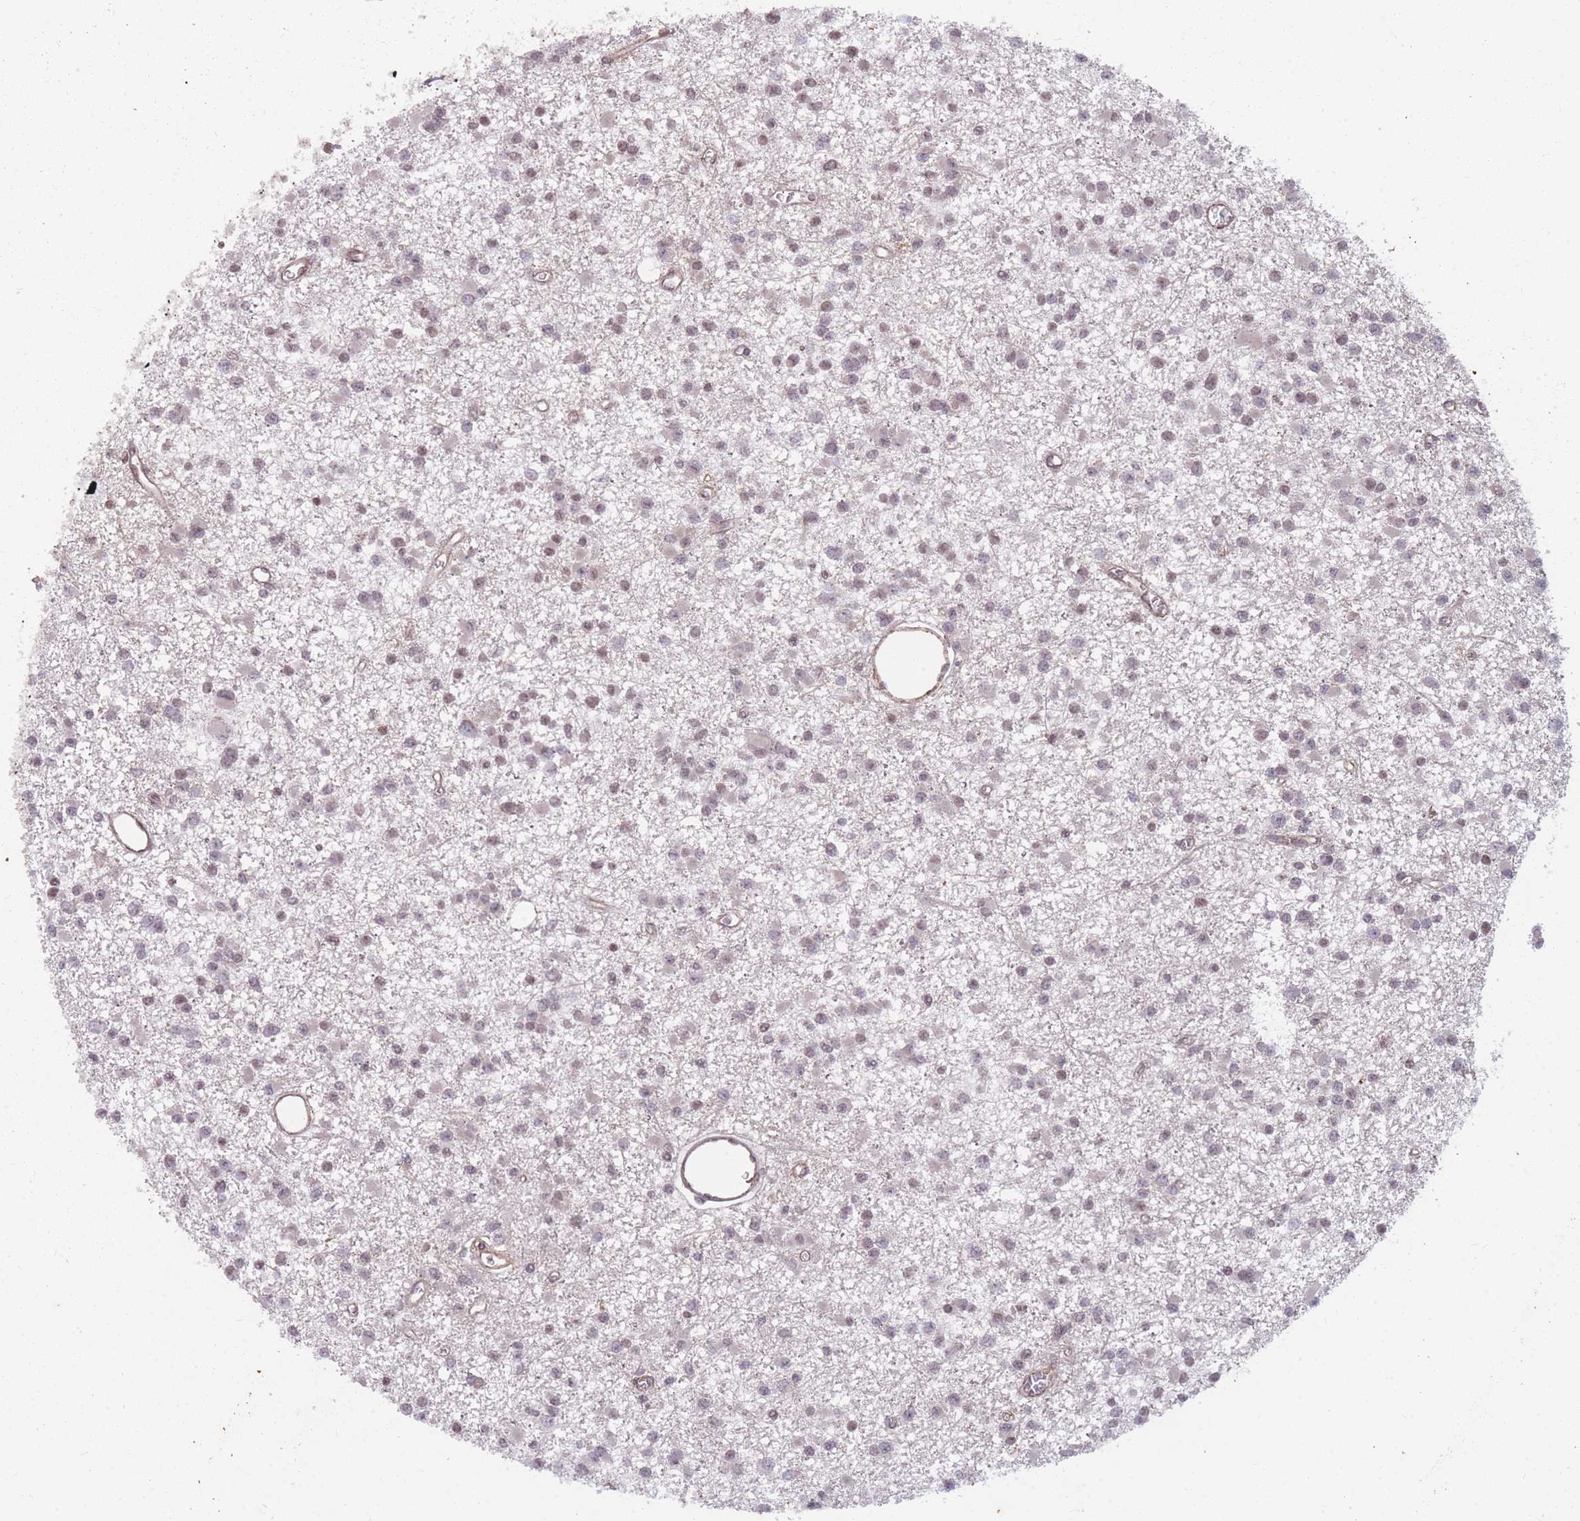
{"staining": {"intensity": "weak", "quantity": "<25%", "location": "nuclear"}, "tissue": "glioma", "cell_type": "Tumor cells", "image_type": "cancer", "snomed": [{"axis": "morphology", "description": "Glioma, malignant, Low grade"}, {"axis": "topography", "description": "Brain"}], "caption": "This is an immunohistochemistry image of human glioma. There is no positivity in tumor cells.", "gene": "GGT5", "patient": {"sex": "female", "age": 22}}